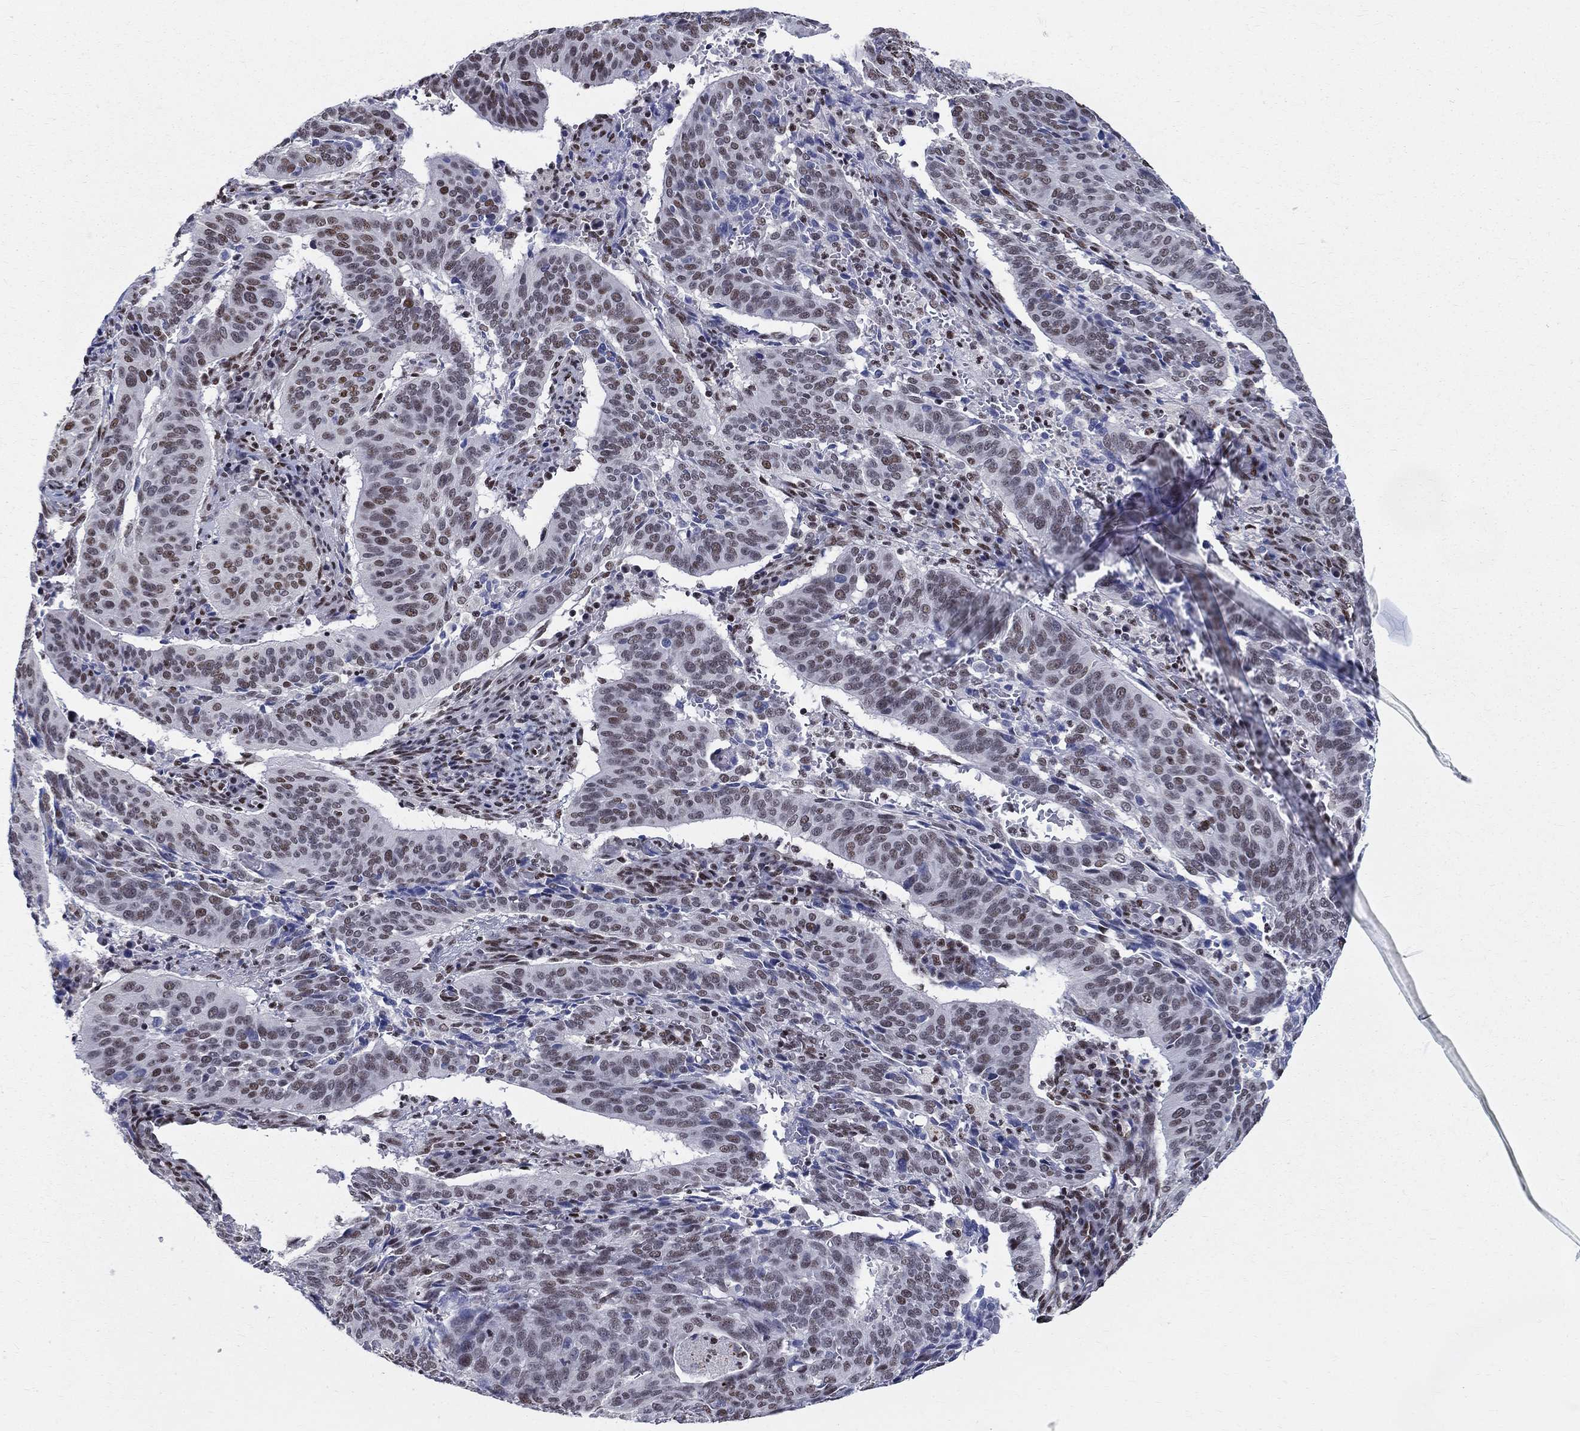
{"staining": {"intensity": "strong", "quantity": "<25%", "location": "nuclear"}, "tissue": "cervical cancer", "cell_type": "Tumor cells", "image_type": "cancer", "snomed": [{"axis": "morphology", "description": "Normal tissue, NOS"}, {"axis": "morphology", "description": "Squamous cell carcinoma, NOS"}, {"axis": "topography", "description": "Cervix"}], "caption": "Immunohistochemistry (IHC) (DAB) staining of cervical cancer (squamous cell carcinoma) exhibits strong nuclear protein staining in approximately <25% of tumor cells.", "gene": "FBXO16", "patient": {"sex": "female", "age": 39}}